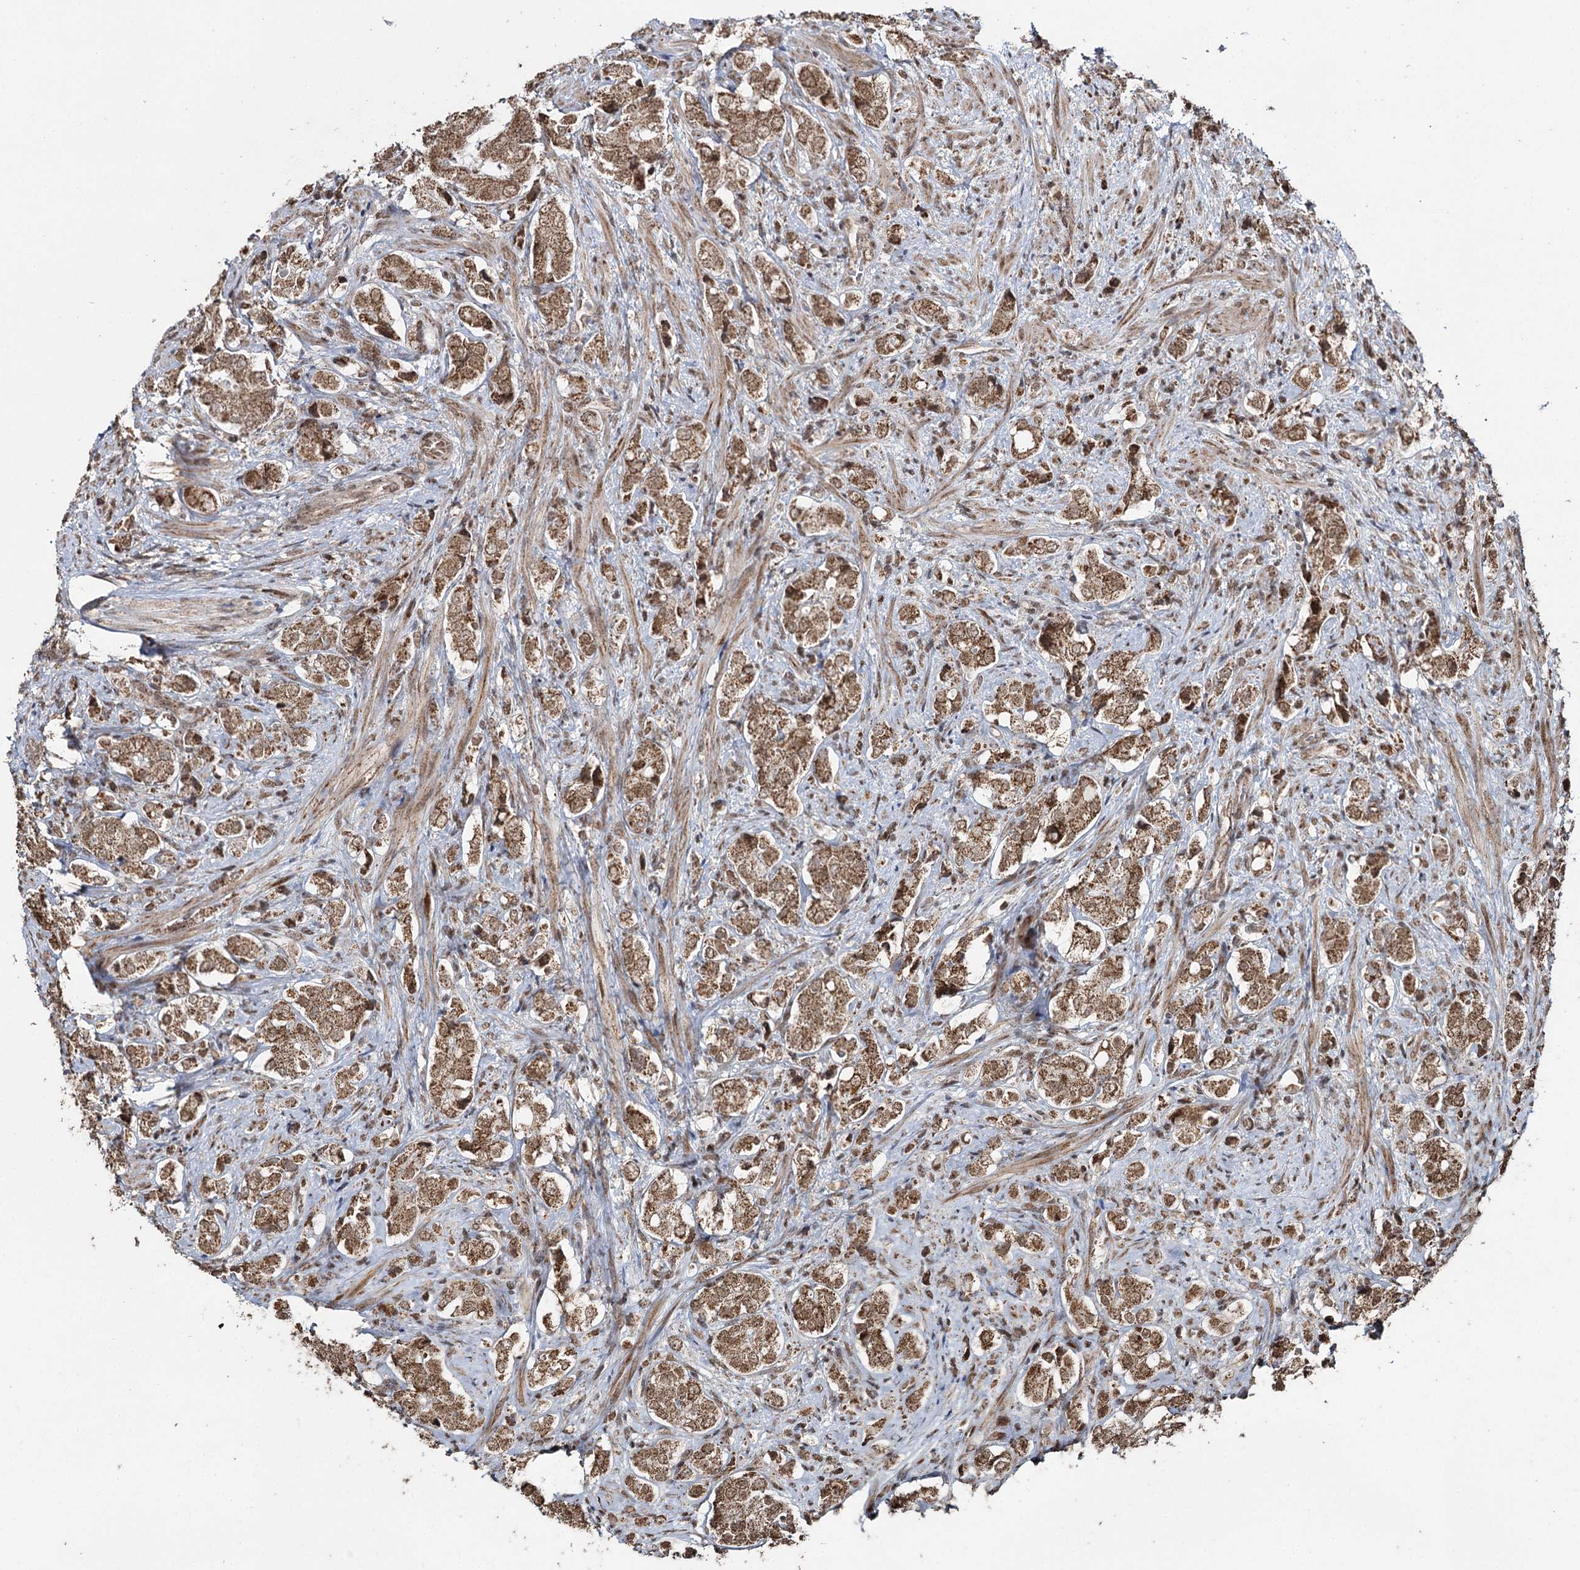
{"staining": {"intensity": "moderate", "quantity": ">75%", "location": "cytoplasmic/membranous"}, "tissue": "prostate cancer", "cell_type": "Tumor cells", "image_type": "cancer", "snomed": [{"axis": "morphology", "description": "Adenocarcinoma, High grade"}, {"axis": "topography", "description": "Prostate"}], "caption": "A medium amount of moderate cytoplasmic/membranous positivity is present in about >75% of tumor cells in prostate cancer (high-grade adenocarcinoma) tissue.", "gene": "PDHX", "patient": {"sex": "male", "age": 65}}